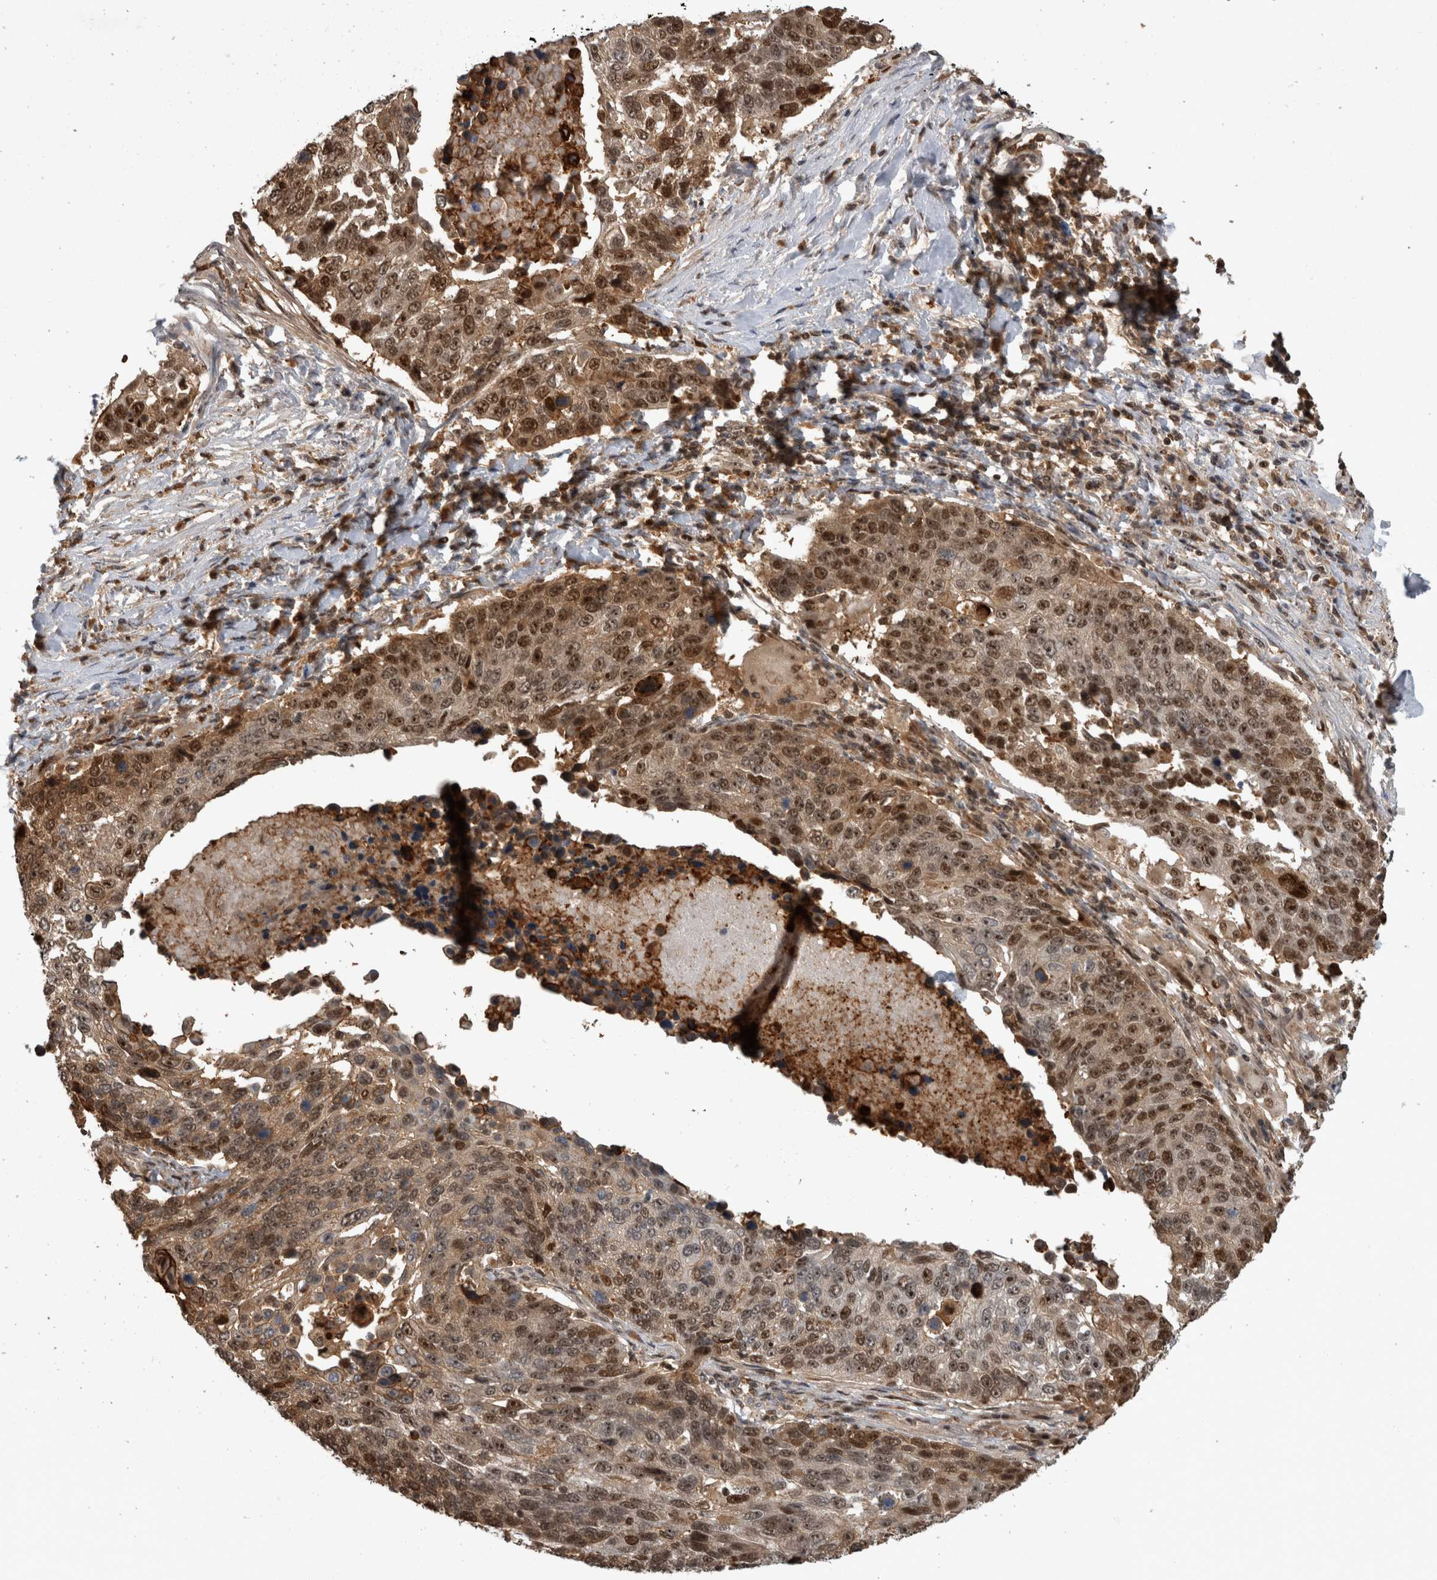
{"staining": {"intensity": "moderate", "quantity": ">75%", "location": "nuclear"}, "tissue": "lung cancer", "cell_type": "Tumor cells", "image_type": "cancer", "snomed": [{"axis": "morphology", "description": "Squamous cell carcinoma, NOS"}, {"axis": "topography", "description": "Lung"}], "caption": "Protein staining of lung squamous cell carcinoma tissue displays moderate nuclear staining in approximately >75% of tumor cells.", "gene": "TDRD7", "patient": {"sex": "male", "age": 66}}